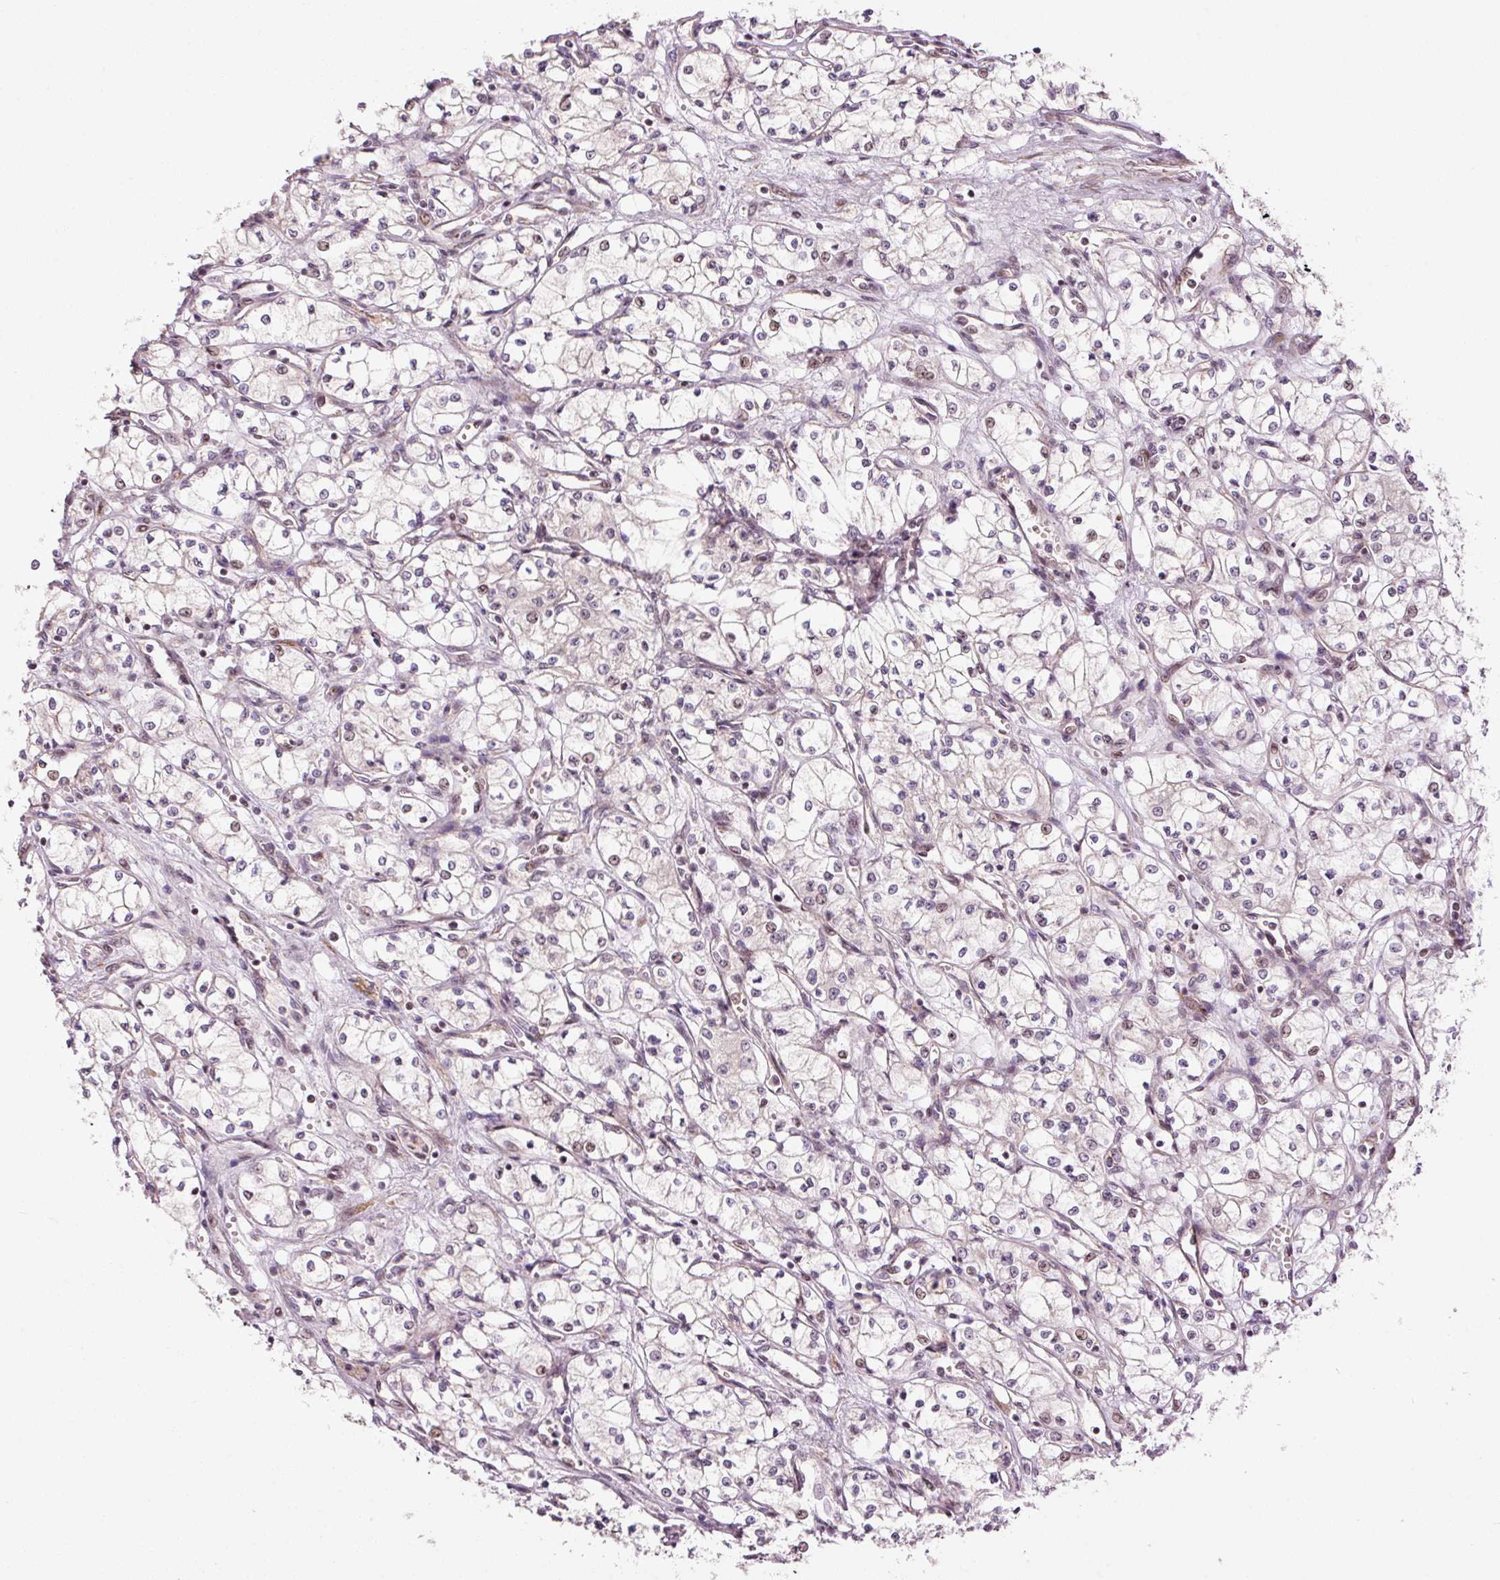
{"staining": {"intensity": "negative", "quantity": "none", "location": "none"}, "tissue": "renal cancer", "cell_type": "Tumor cells", "image_type": "cancer", "snomed": [{"axis": "morphology", "description": "Normal tissue, NOS"}, {"axis": "morphology", "description": "Adenocarcinoma, NOS"}, {"axis": "topography", "description": "Kidney"}], "caption": "IHC of renal adenocarcinoma shows no positivity in tumor cells.", "gene": "ANKRD20A1", "patient": {"sex": "male", "age": 59}}